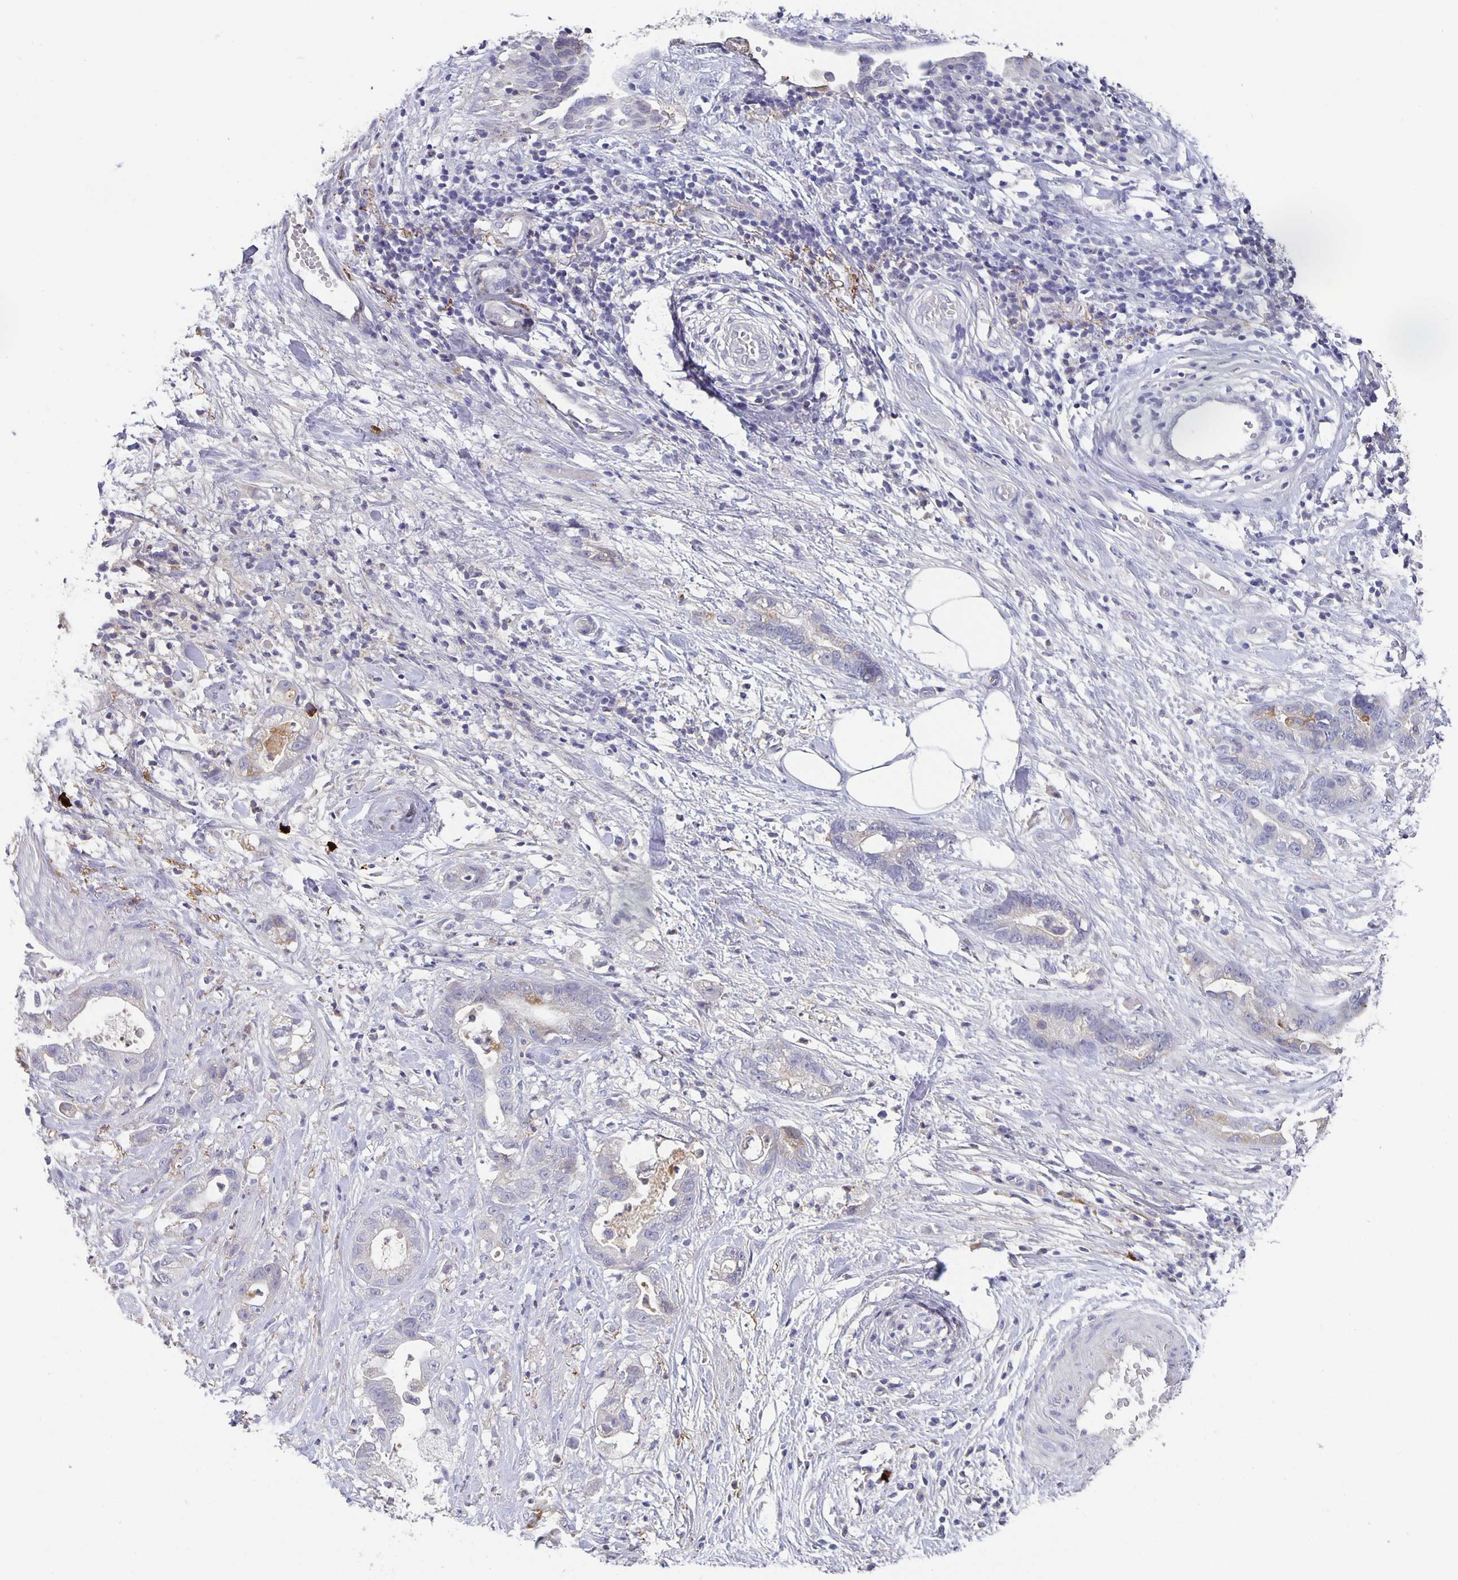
{"staining": {"intensity": "negative", "quantity": "none", "location": "none"}, "tissue": "stomach cancer", "cell_type": "Tumor cells", "image_type": "cancer", "snomed": [{"axis": "morphology", "description": "Adenocarcinoma, NOS"}, {"axis": "topography", "description": "Stomach"}], "caption": "High magnification brightfield microscopy of stomach adenocarcinoma stained with DAB (brown) and counterstained with hematoxylin (blue): tumor cells show no significant staining.", "gene": "GDF15", "patient": {"sex": "male", "age": 55}}